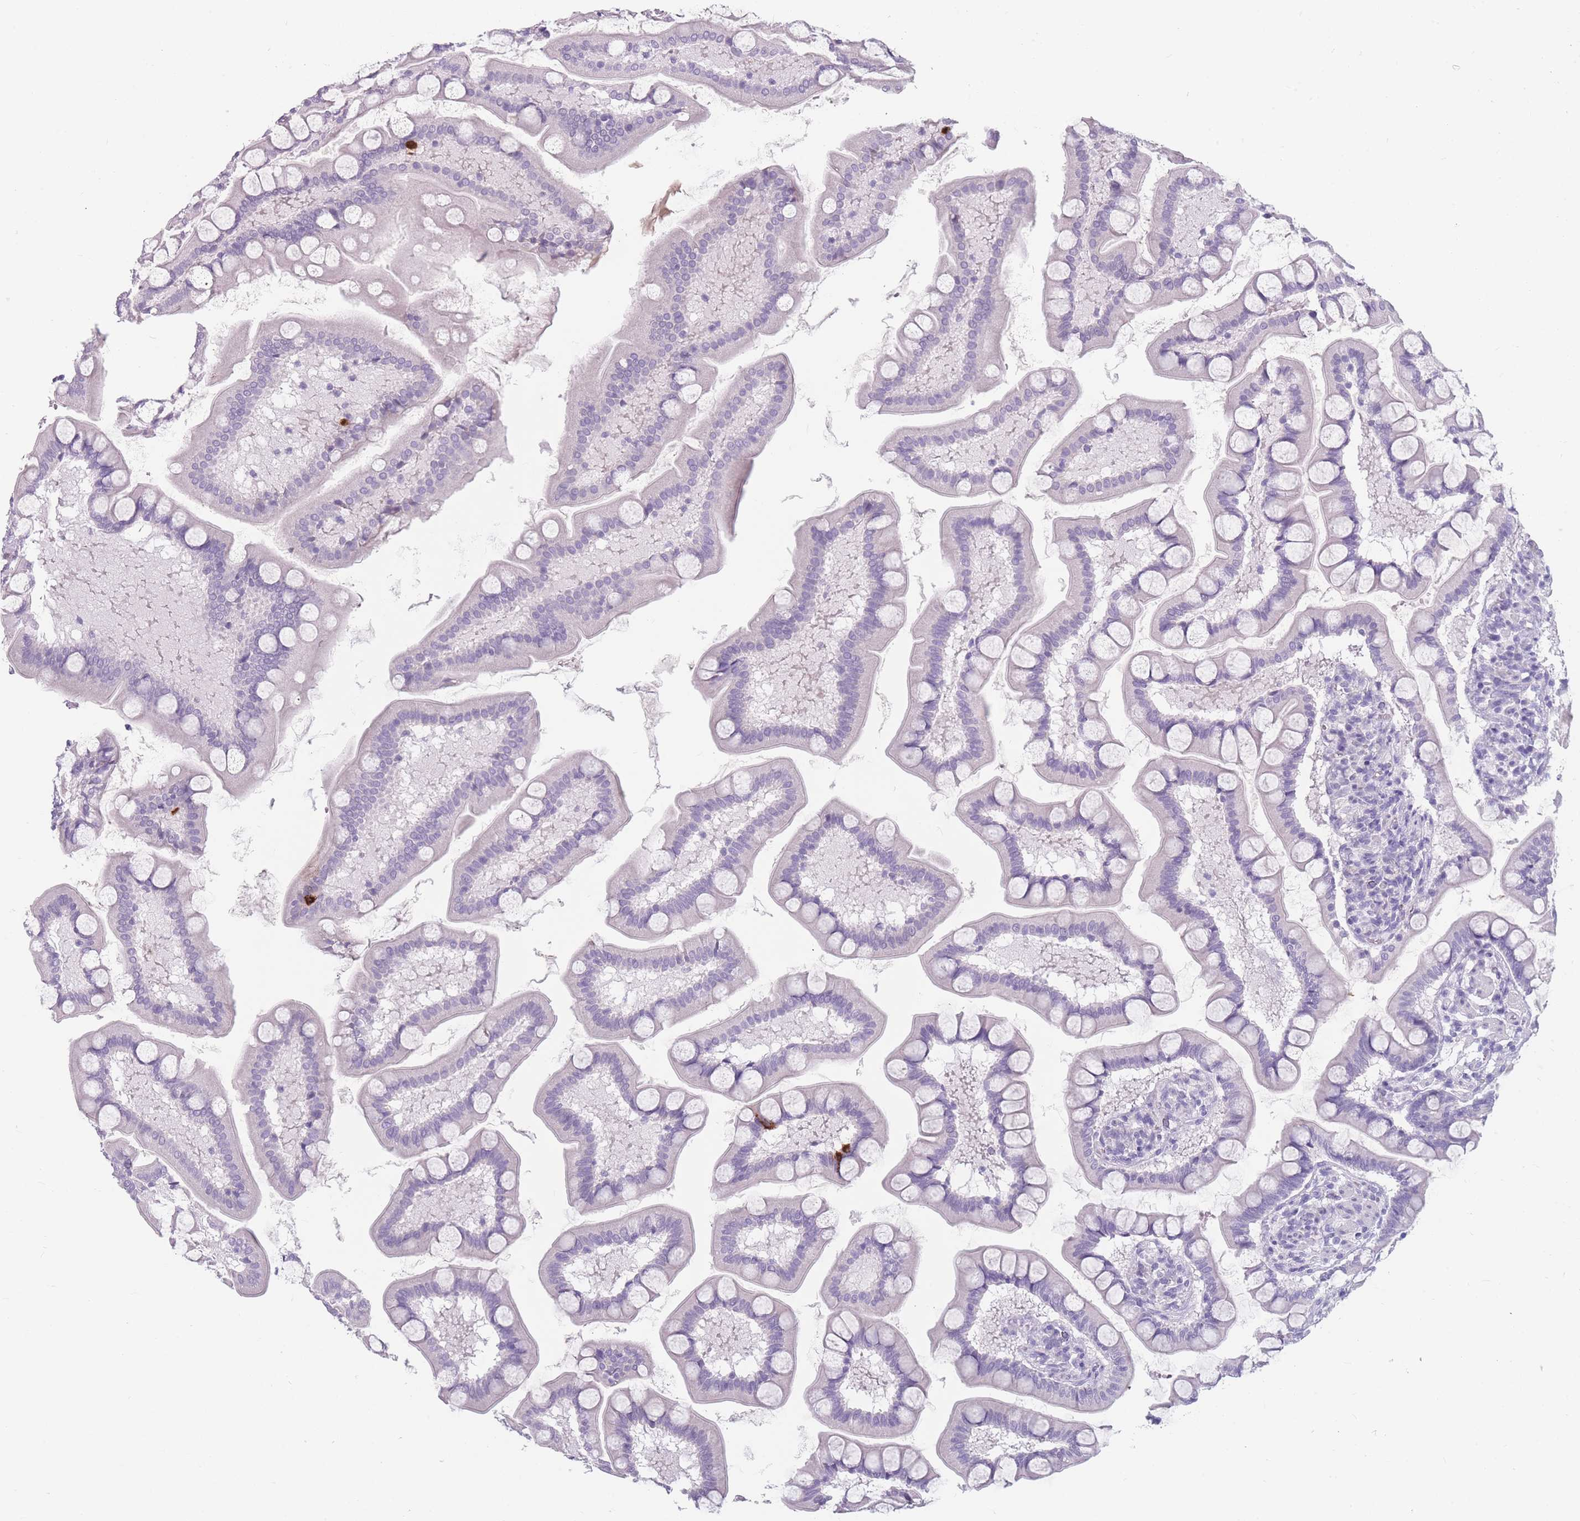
{"staining": {"intensity": "strong", "quantity": "<25%", "location": "cytoplasmic/membranous"}, "tissue": "small intestine", "cell_type": "Glandular cells", "image_type": "normal", "snomed": [{"axis": "morphology", "description": "Normal tissue, NOS"}, {"axis": "topography", "description": "Small intestine"}], "caption": "Approximately <25% of glandular cells in benign small intestine show strong cytoplasmic/membranous protein staining as visualized by brown immunohistochemical staining.", "gene": "CCNO", "patient": {"sex": "male", "age": 41}}